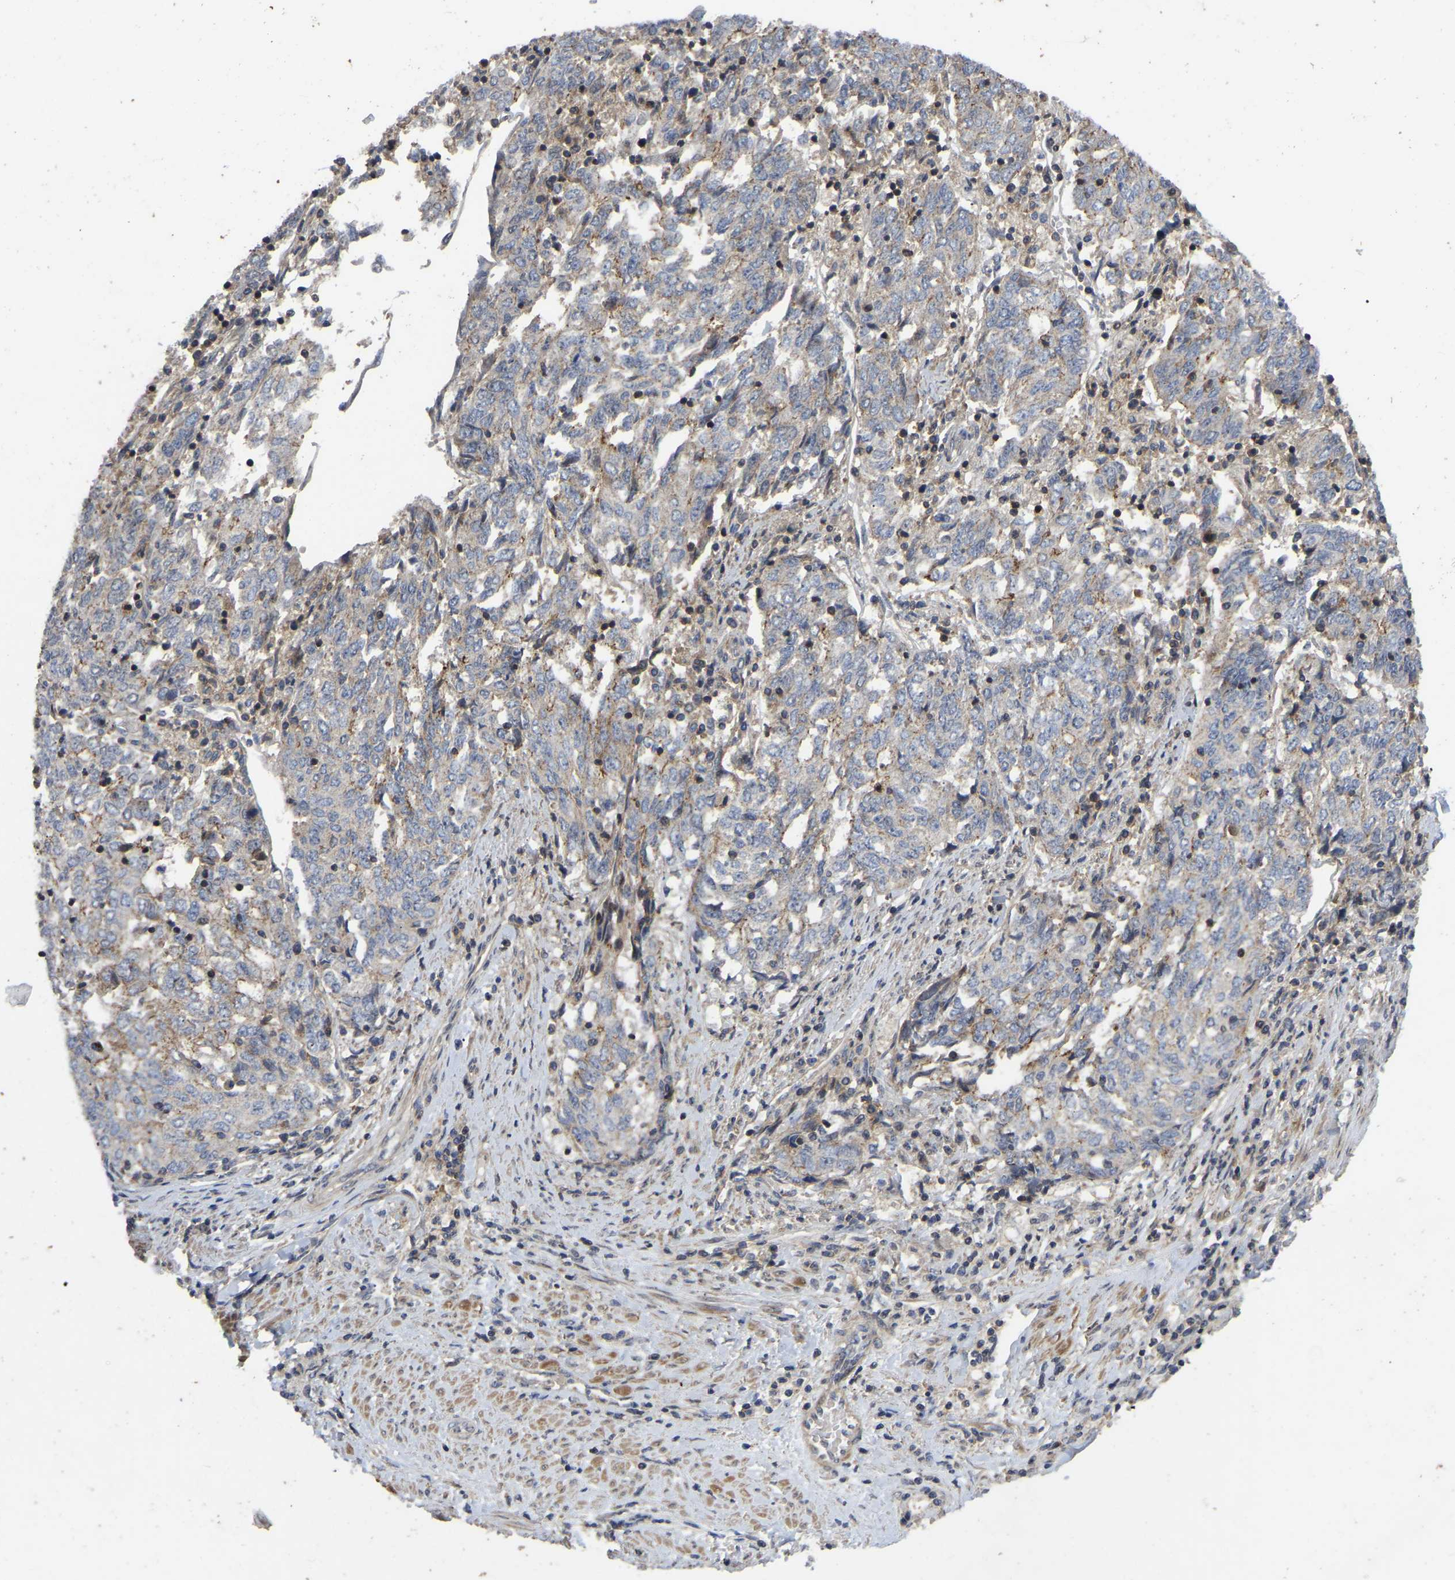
{"staining": {"intensity": "moderate", "quantity": "<25%", "location": "cytoplasmic/membranous"}, "tissue": "endometrial cancer", "cell_type": "Tumor cells", "image_type": "cancer", "snomed": [{"axis": "morphology", "description": "Adenocarcinoma, NOS"}, {"axis": "topography", "description": "Endometrium"}], "caption": "Immunohistochemistry (IHC) photomicrograph of human endometrial cancer stained for a protein (brown), which displays low levels of moderate cytoplasmic/membranous expression in approximately <25% of tumor cells.", "gene": "PRDM14", "patient": {"sex": "female", "age": 80}}